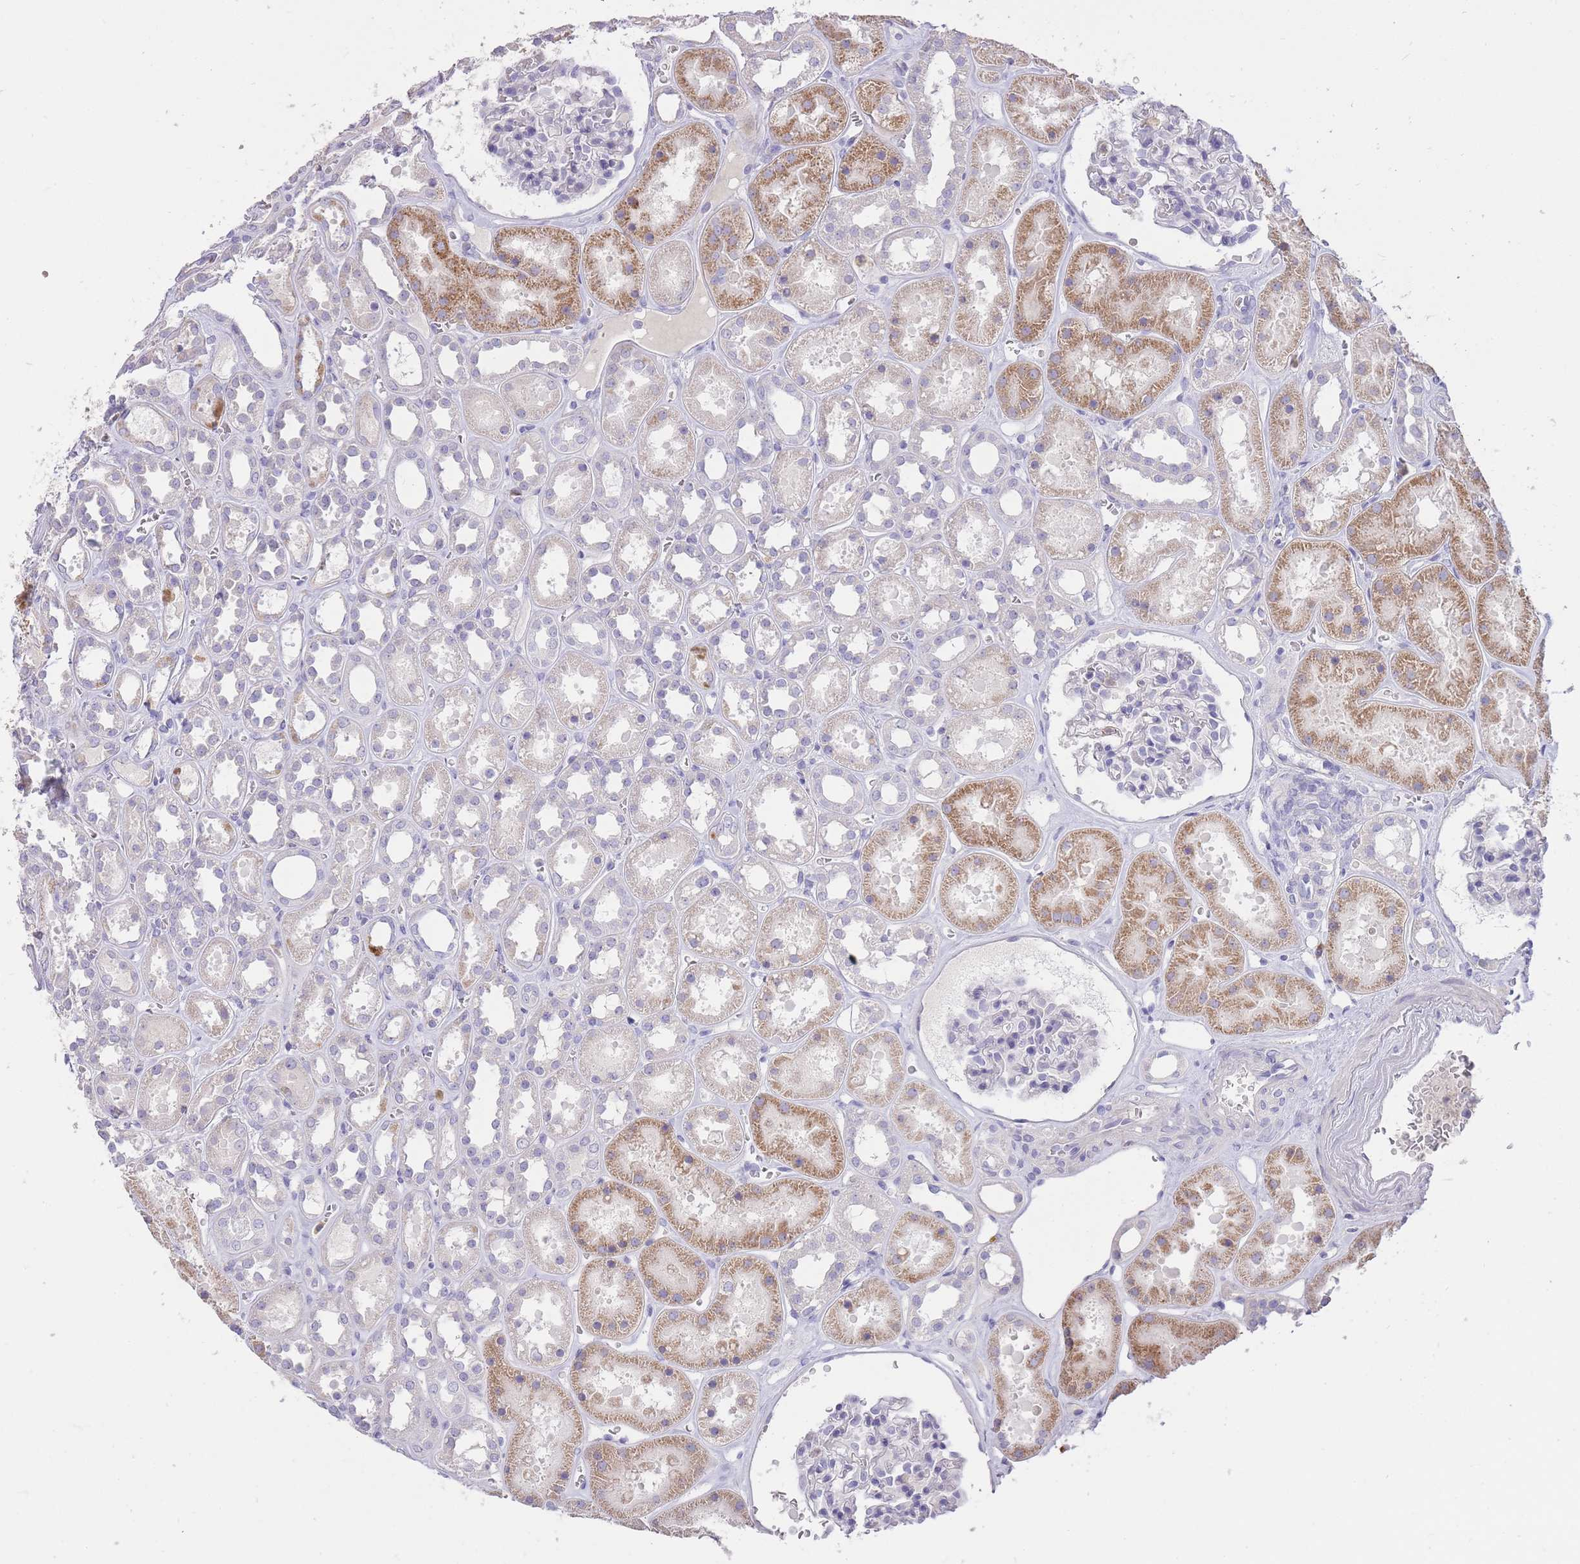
{"staining": {"intensity": "negative", "quantity": "none", "location": "none"}, "tissue": "kidney", "cell_type": "Cells in glomeruli", "image_type": "normal", "snomed": [{"axis": "morphology", "description": "Normal tissue, NOS"}, {"axis": "topography", "description": "Kidney"}], "caption": "Immunohistochemistry of normal human kidney demonstrates no positivity in cells in glomeruli.", "gene": "FRG2B", "patient": {"sex": "female", "age": 41}}